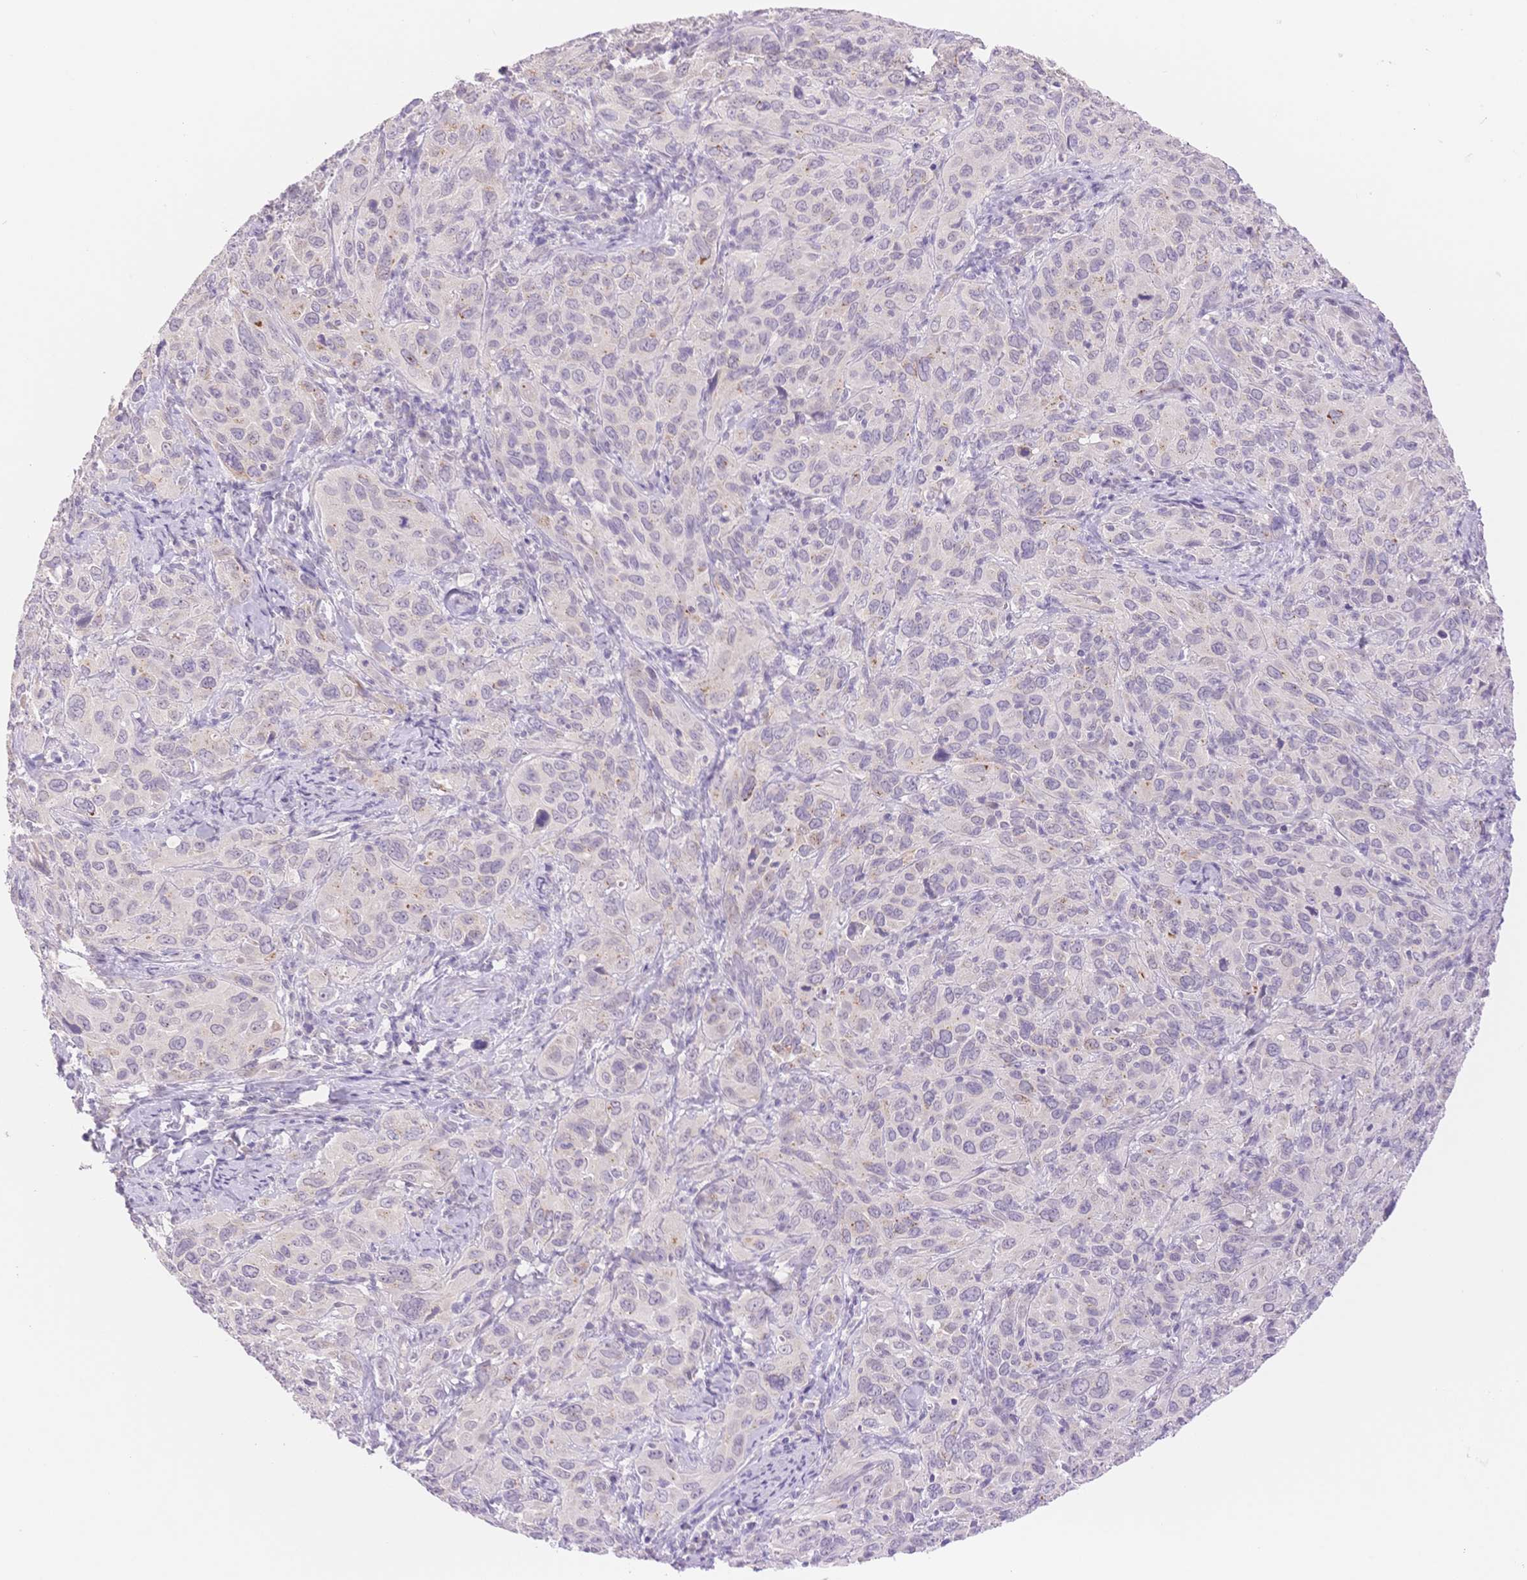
{"staining": {"intensity": "negative", "quantity": "none", "location": "none"}, "tissue": "cervical cancer", "cell_type": "Tumor cells", "image_type": "cancer", "snomed": [{"axis": "morphology", "description": "Normal tissue, NOS"}, {"axis": "morphology", "description": "Squamous cell carcinoma, NOS"}, {"axis": "topography", "description": "Cervix"}], "caption": "DAB immunohistochemical staining of human cervical squamous cell carcinoma displays no significant positivity in tumor cells.", "gene": "MYOM1", "patient": {"sex": "female", "age": 51}}